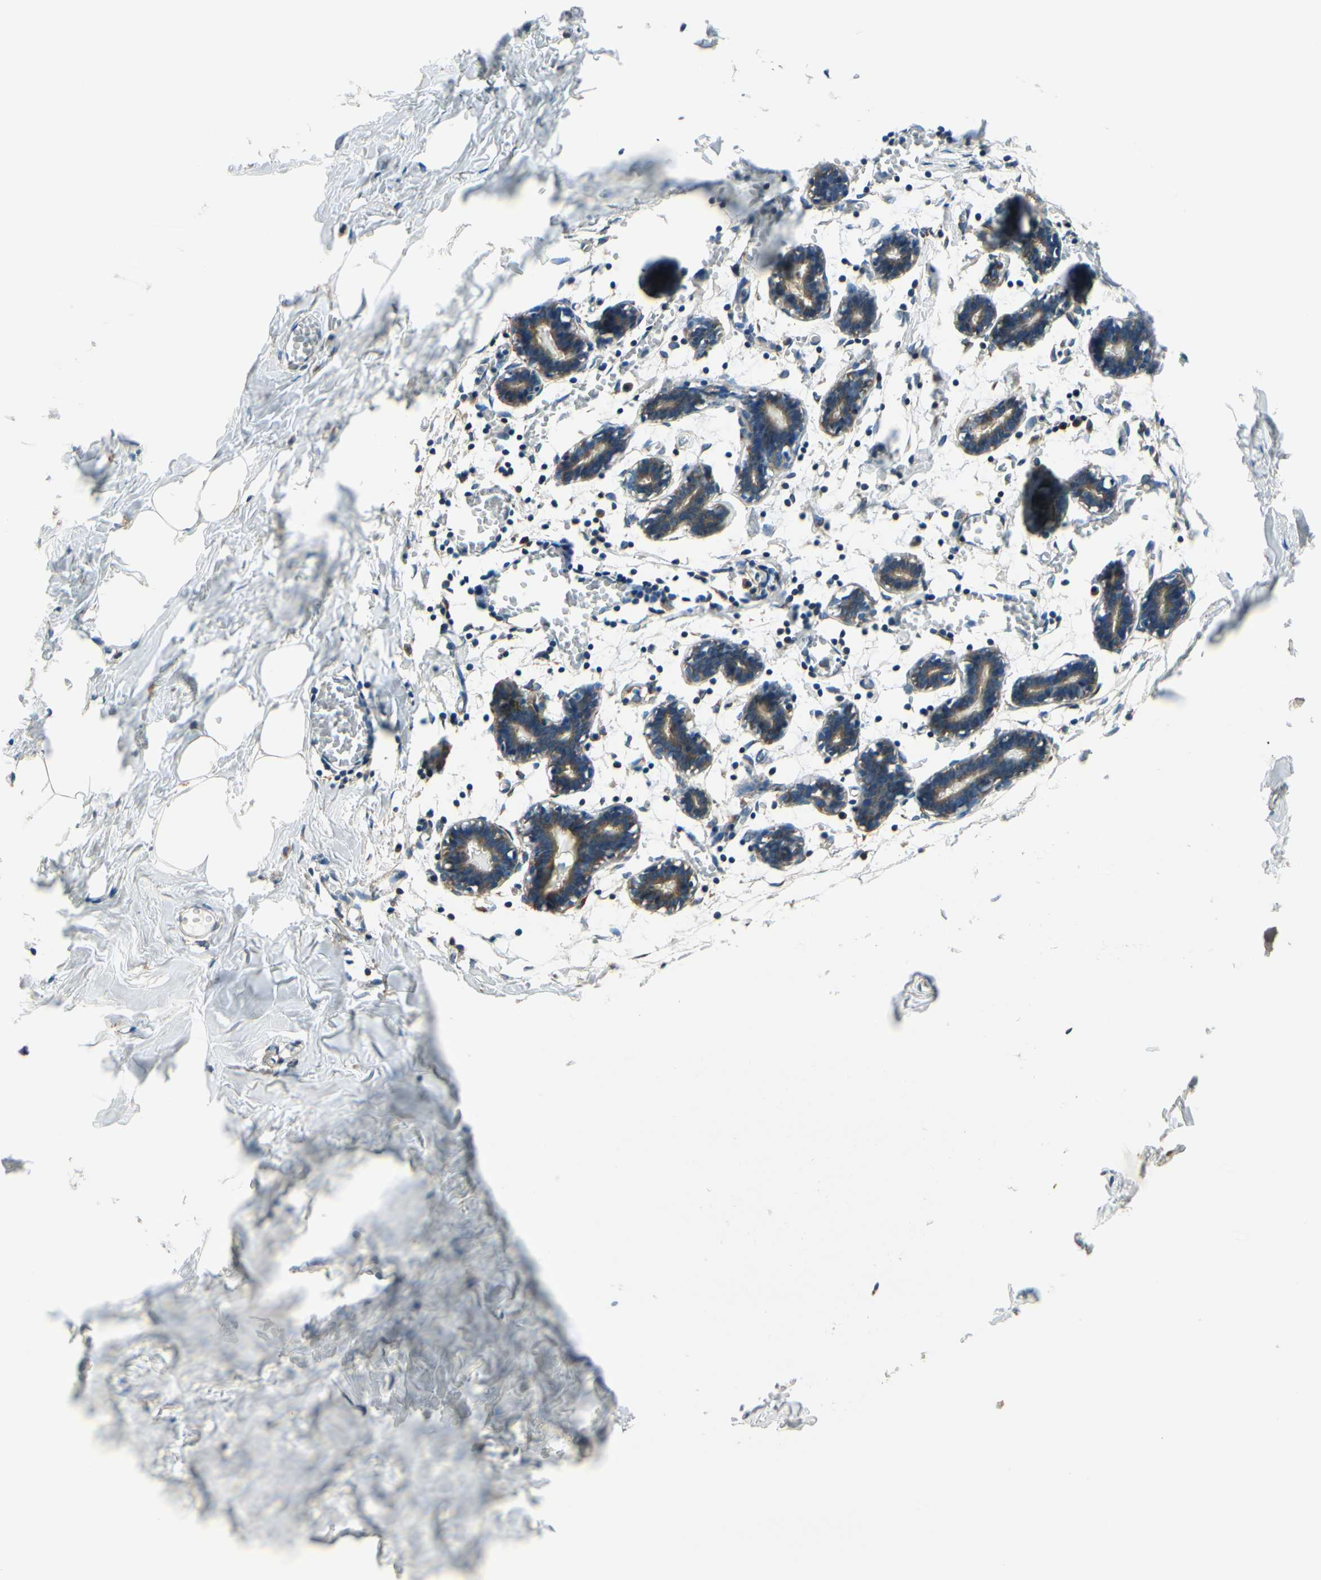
{"staining": {"intensity": "negative", "quantity": "none", "location": "none"}, "tissue": "breast", "cell_type": "Adipocytes", "image_type": "normal", "snomed": [{"axis": "morphology", "description": "Normal tissue, NOS"}, {"axis": "topography", "description": "Breast"}], "caption": "Immunohistochemistry histopathology image of unremarkable breast stained for a protein (brown), which displays no expression in adipocytes.", "gene": "EPS15", "patient": {"sex": "female", "age": 27}}